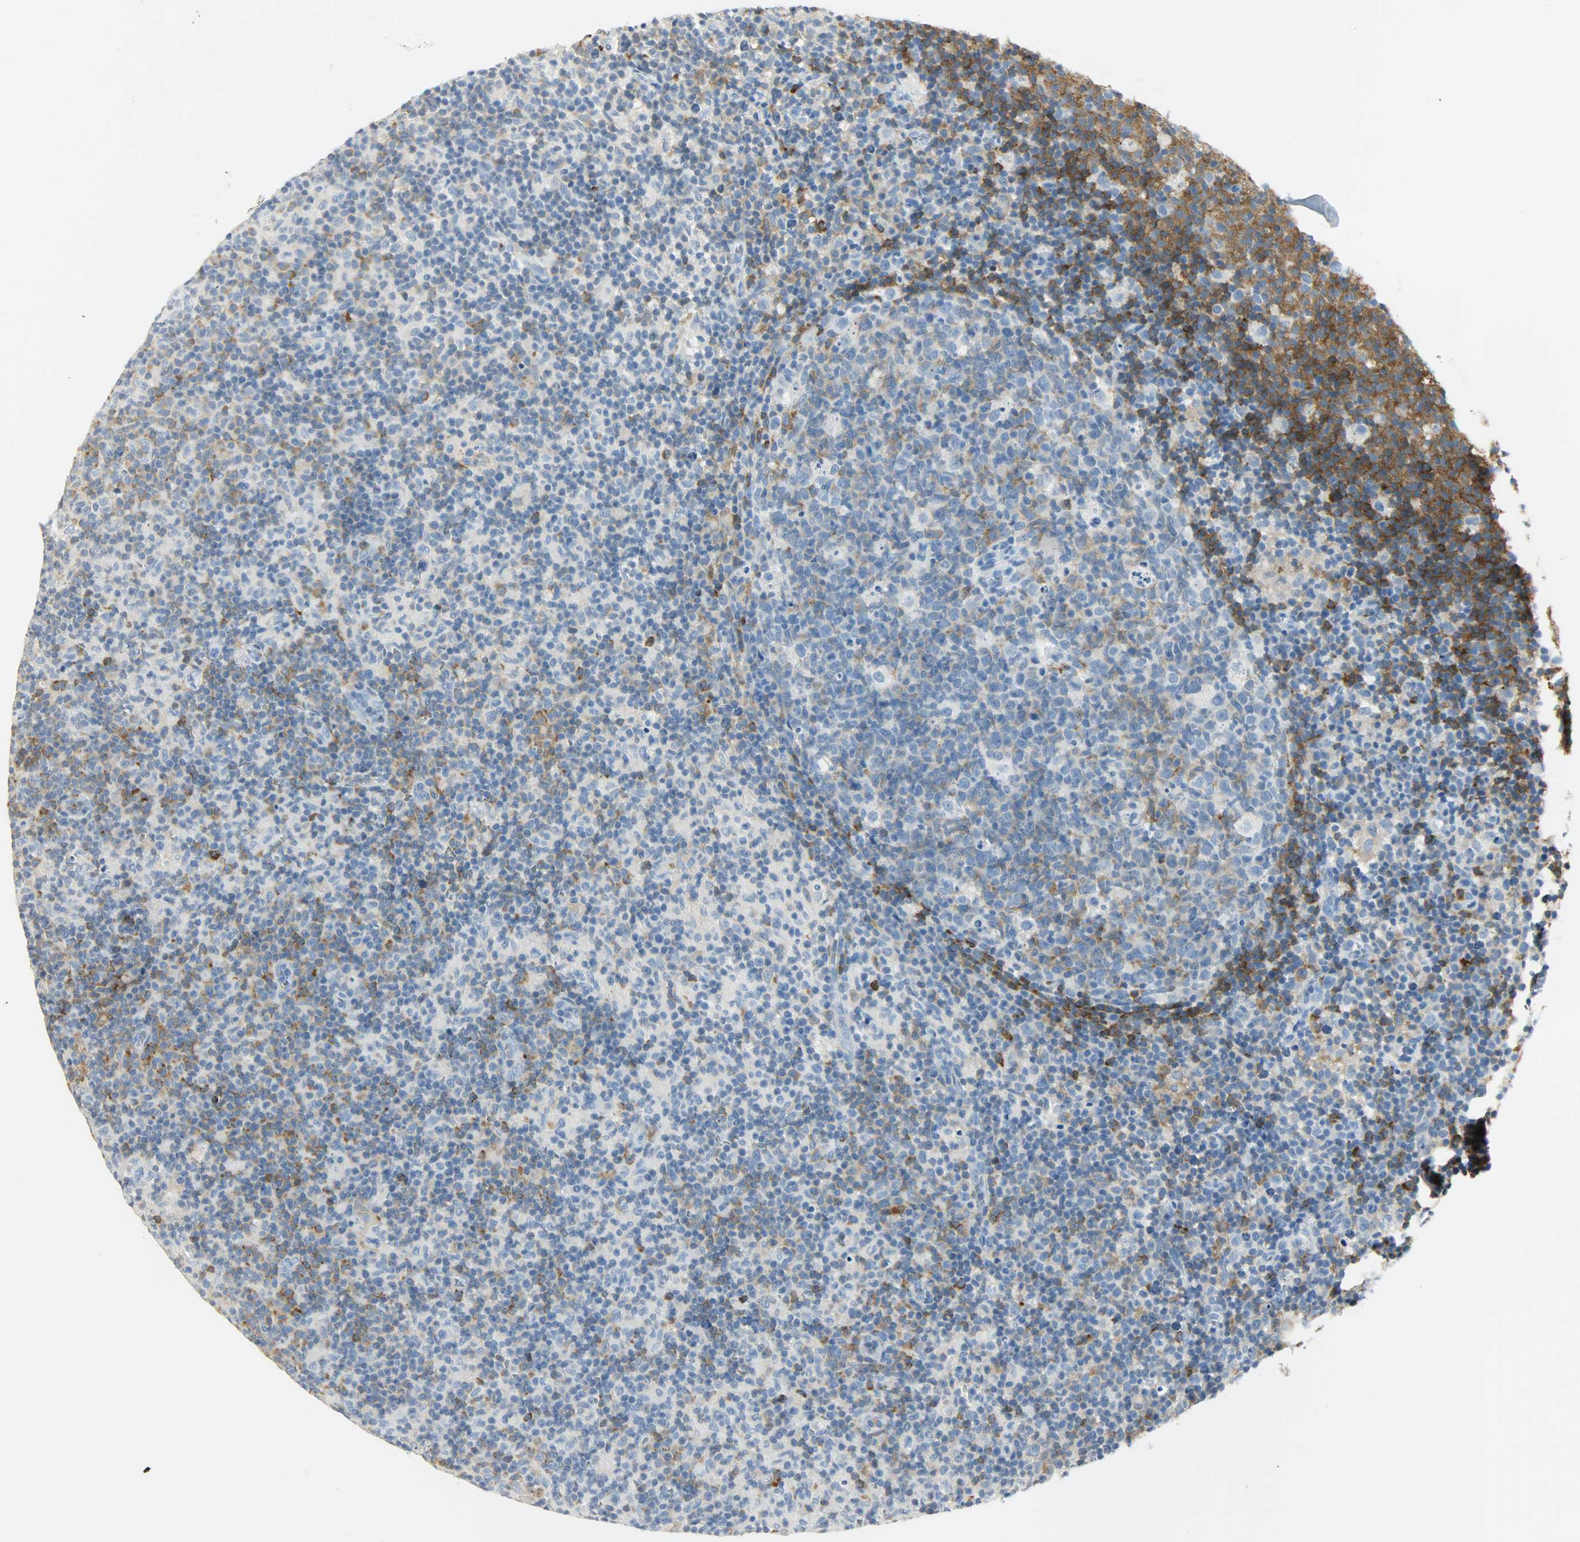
{"staining": {"intensity": "strong", "quantity": "25%-75%", "location": "cytoplasmic/membranous"}, "tissue": "lymph node", "cell_type": "Germinal center cells", "image_type": "normal", "snomed": [{"axis": "morphology", "description": "Normal tissue, NOS"}, {"axis": "morphology", "description": "Inflammation, NOS"}, {"axis": "topography", "description": "Lymph node"}], "caption": "Immunohistochemical staining of unremarkable lymph node displays 25%-75% levels of strong cytoplasmic/membranous protein staining in about 25%-75% of germinal center cells.", "gene": "PTPN6", "patient": {"sex": "male", "age": 55}}